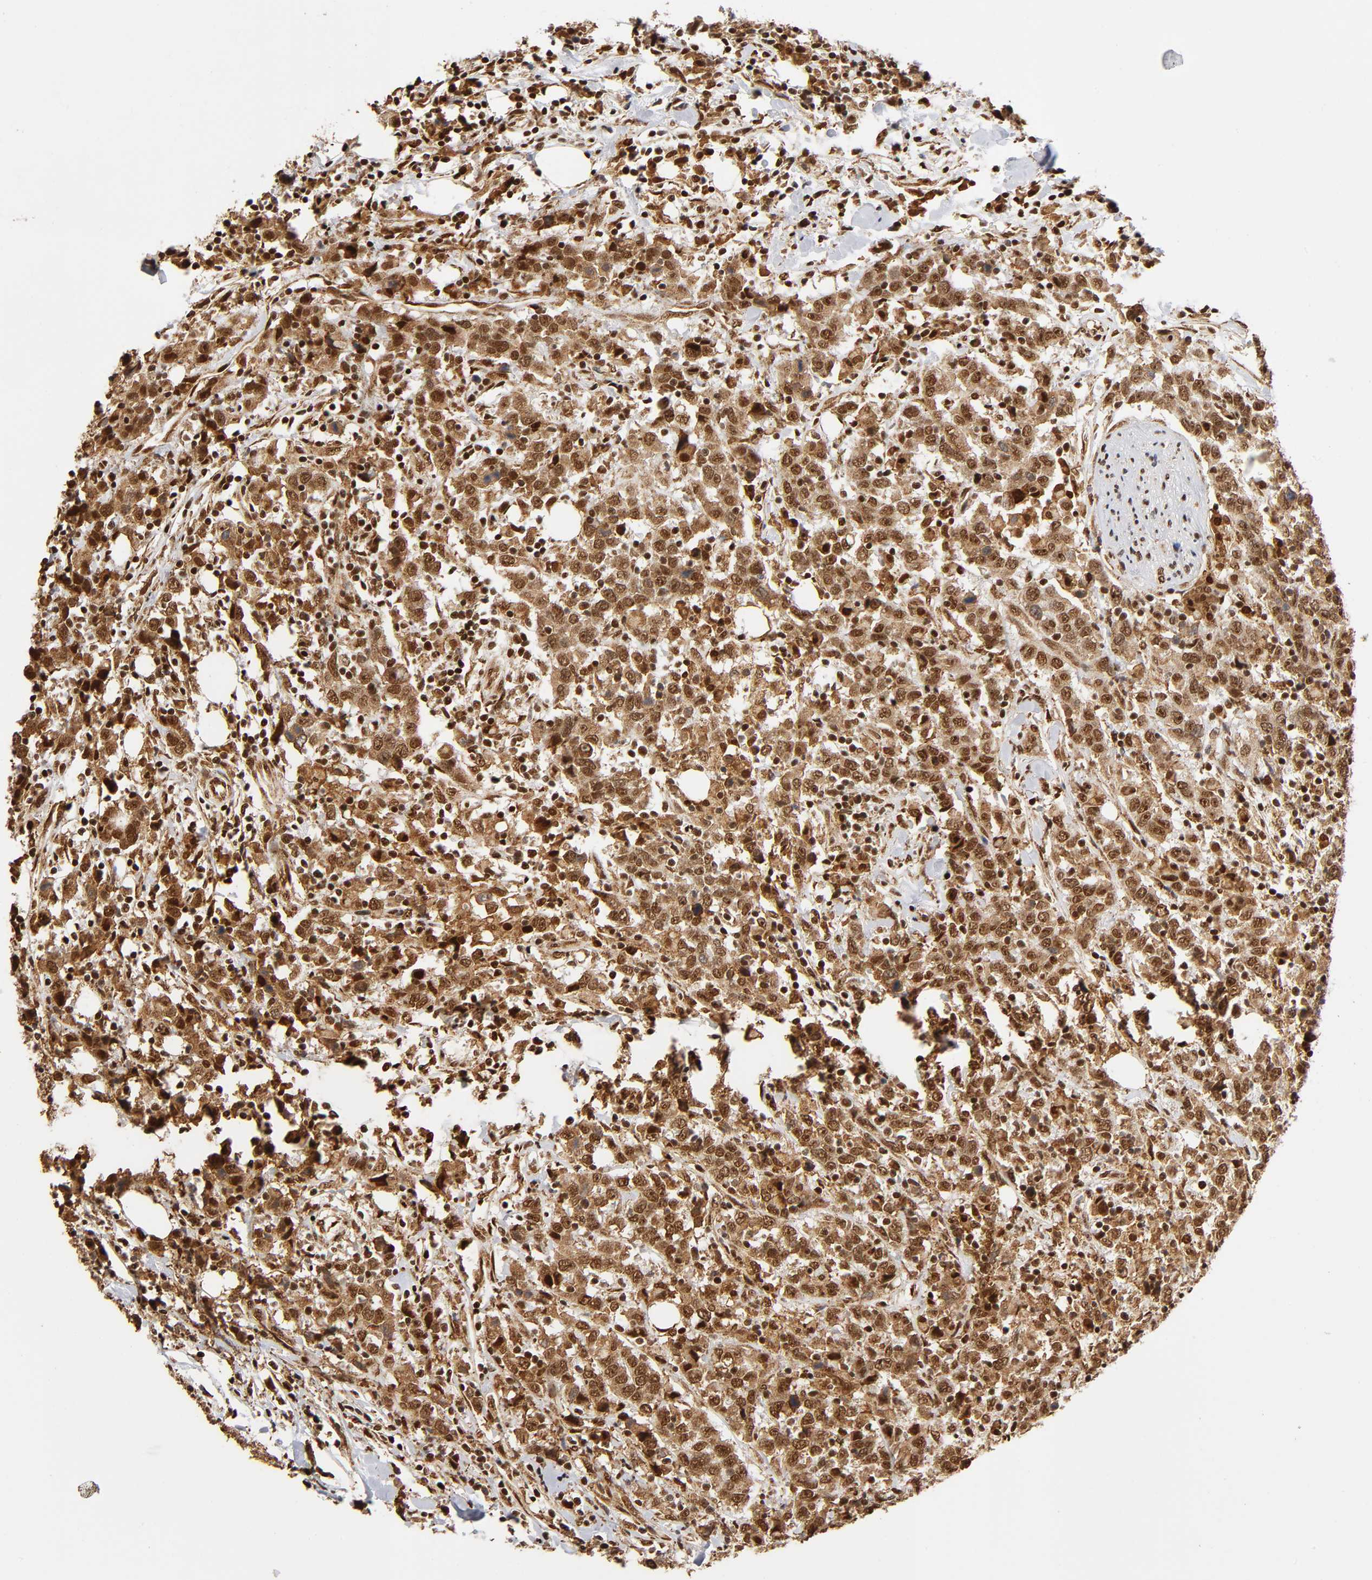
{"staining": {"intensity": "strong", "quantity": ">75%", "location": "cytoplasmic/membranous,nuclear"}, "tissue": "urothelial cancer", "cell_type": "Tumor cells", "image_type": "cancer", "snomed": [{"axis": "morphology", "description": "Urothelial carcinoma, High grade"}, {"axis": "topography", "description": "Urinary bladder"}], "caption": "Immunohistochemical staining of human urothelial cancer shows strong cytoplasmic/membranous and nuclear protein positivity in about >75% of tumor cells.", "gene": "RNF122", "patient": {"sex": "male", "age": 61}}